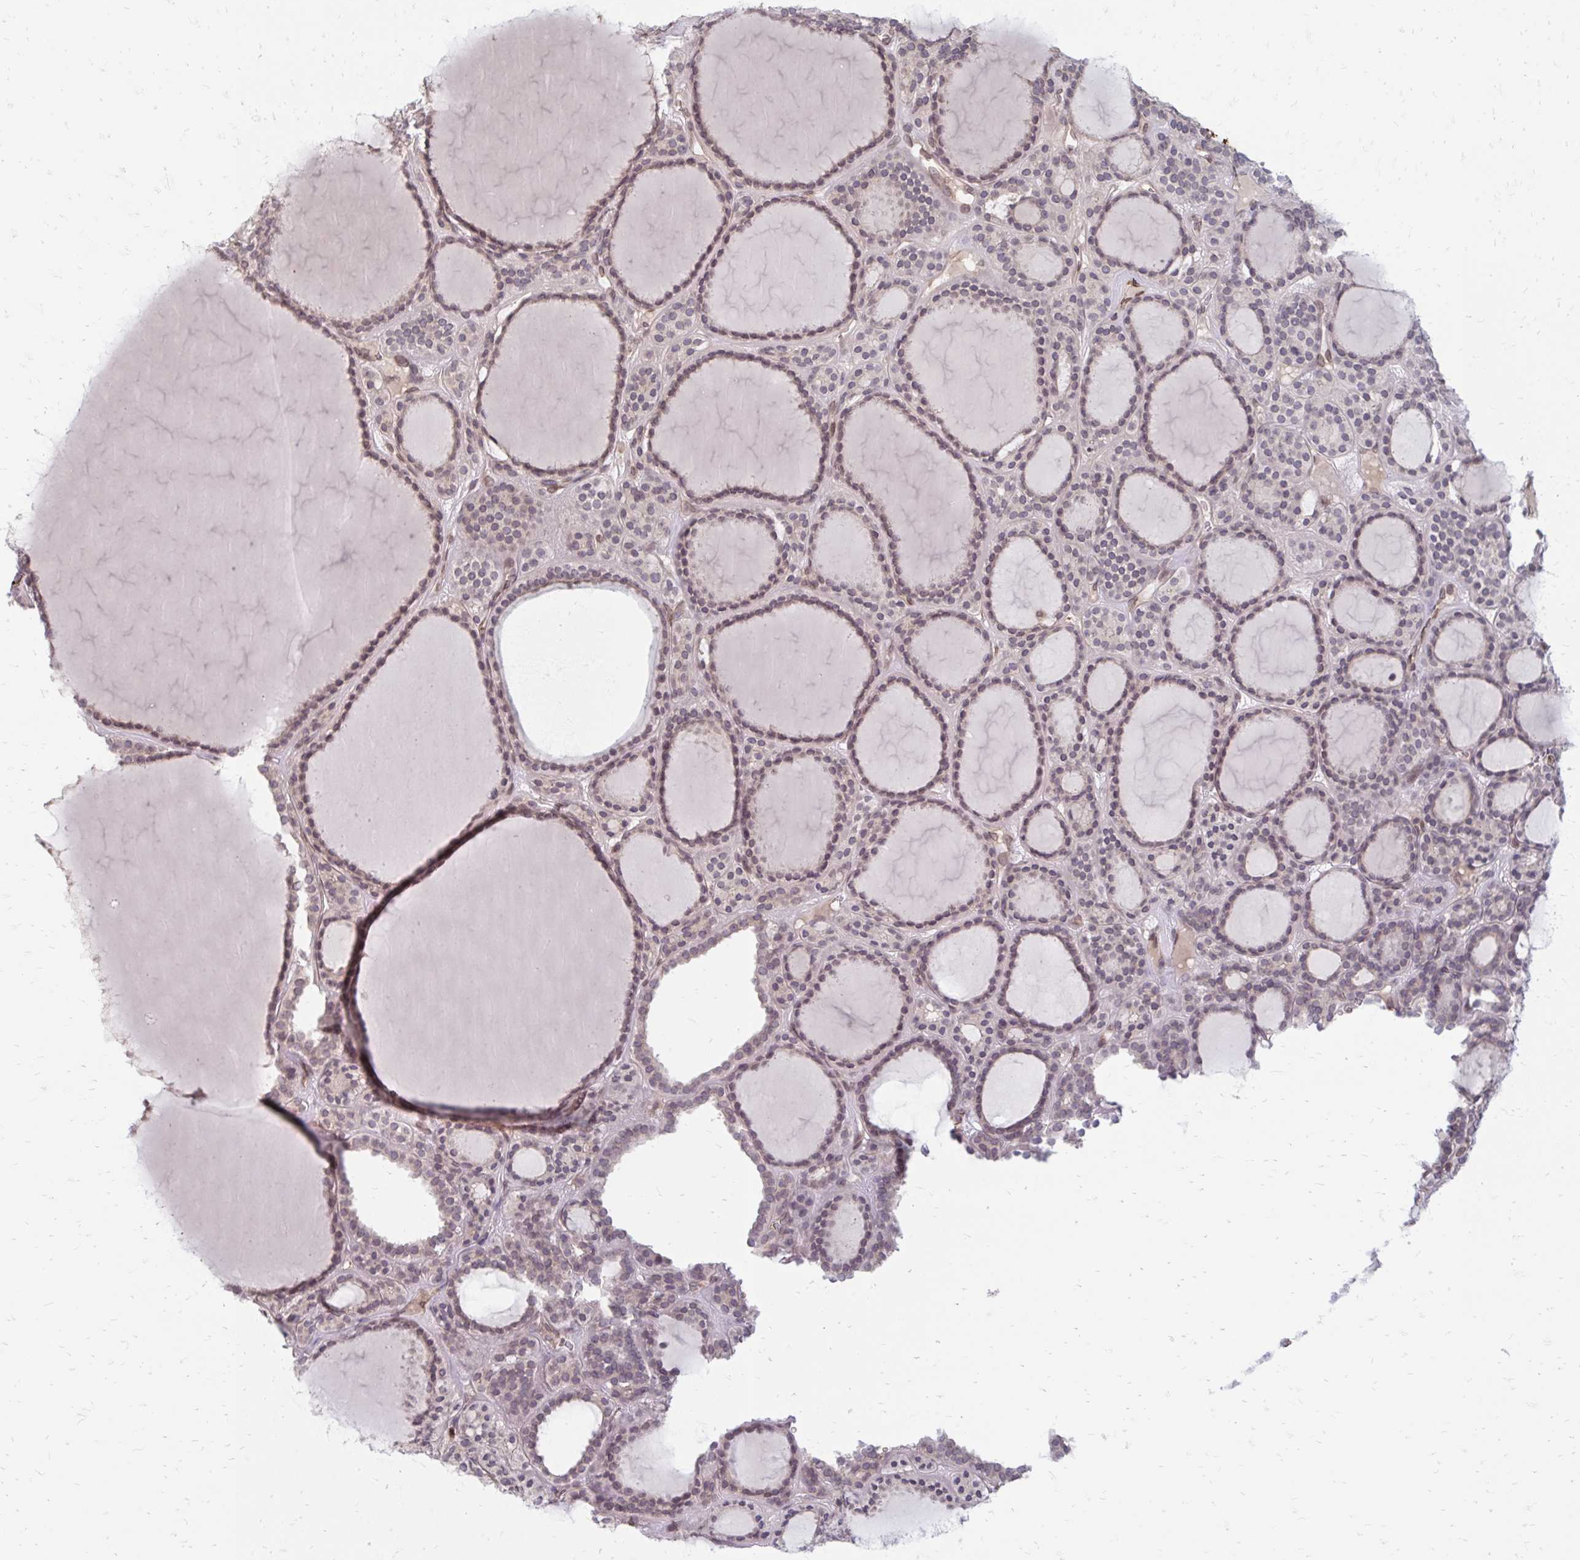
{"staining": {"intensity": "weak", "quantity": "25%-75%", "location": "nuclear"}, "tissue": "thyroid cancer", "cell_type": "Tumor cells", "image_type": "cancer", "snomed": [{"axis": "morphology", "description": "Follicular adenoma carcinoma, NOS"}, {"axis": "topography", "description": "Thyroid gland"}], "caption": "A brown stain labels weak nuclear expression of a protein in human thyroid cancer tumor cells.", "gene": "GPC5", "patient": {"sex": "female", "age": 63}}